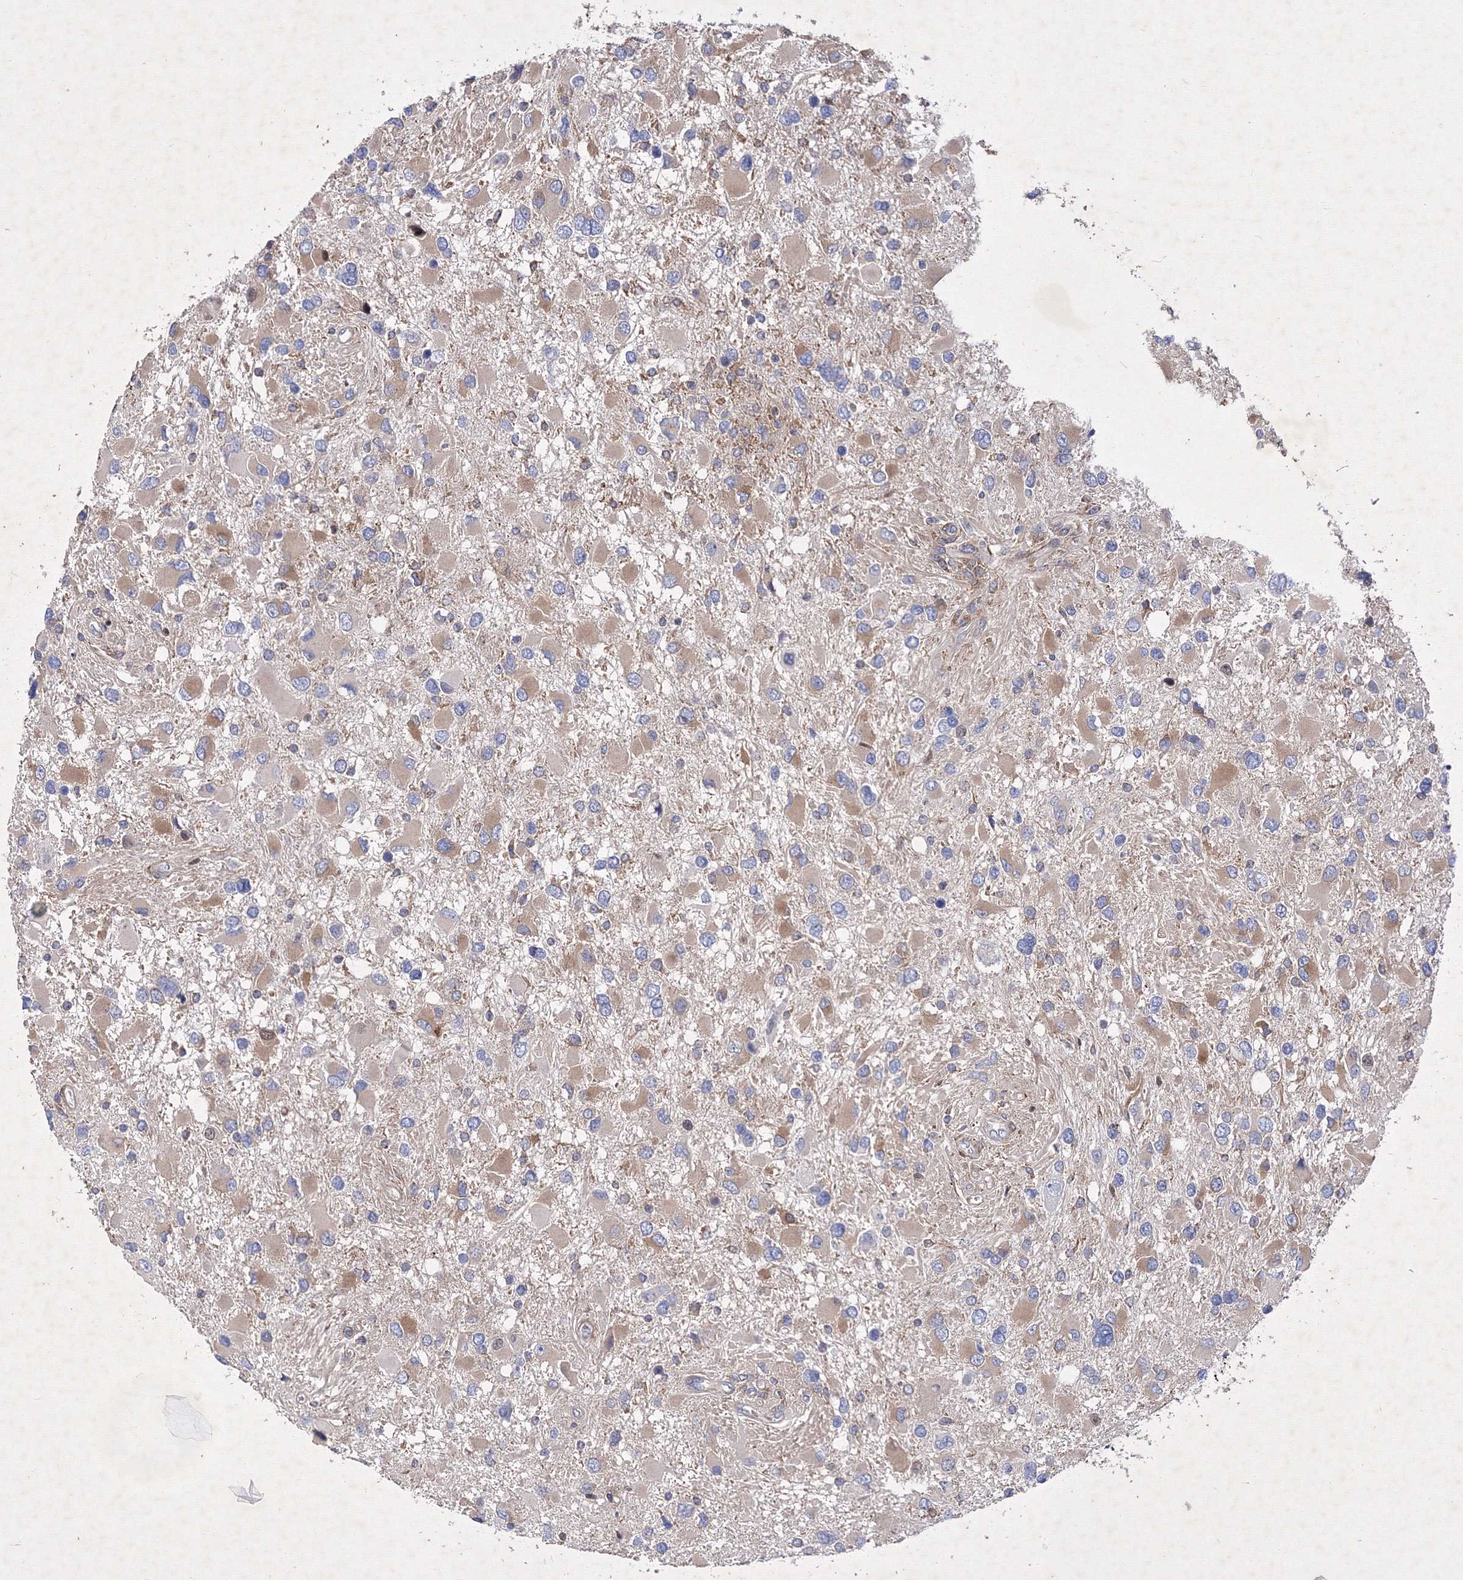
{"staining": {"intensity": "negative", "quantity": "none", "location": "none"}, "tissue": "glioma", "cell_type": "Tumor cells", "image_type": "cancer", "snomed": [{"axis": "morphology", "description": "Glioma, malignant, High grade"}, {"axis": "topography", "description": "Brain"}], "caption": "High-grade glioma (malignant) stained for a protein using immunohistochemistry (IHC) demonstrates no expression tumor cells.", "gene": "SNX18", "patient": {"sex": "male", "age": 53}}